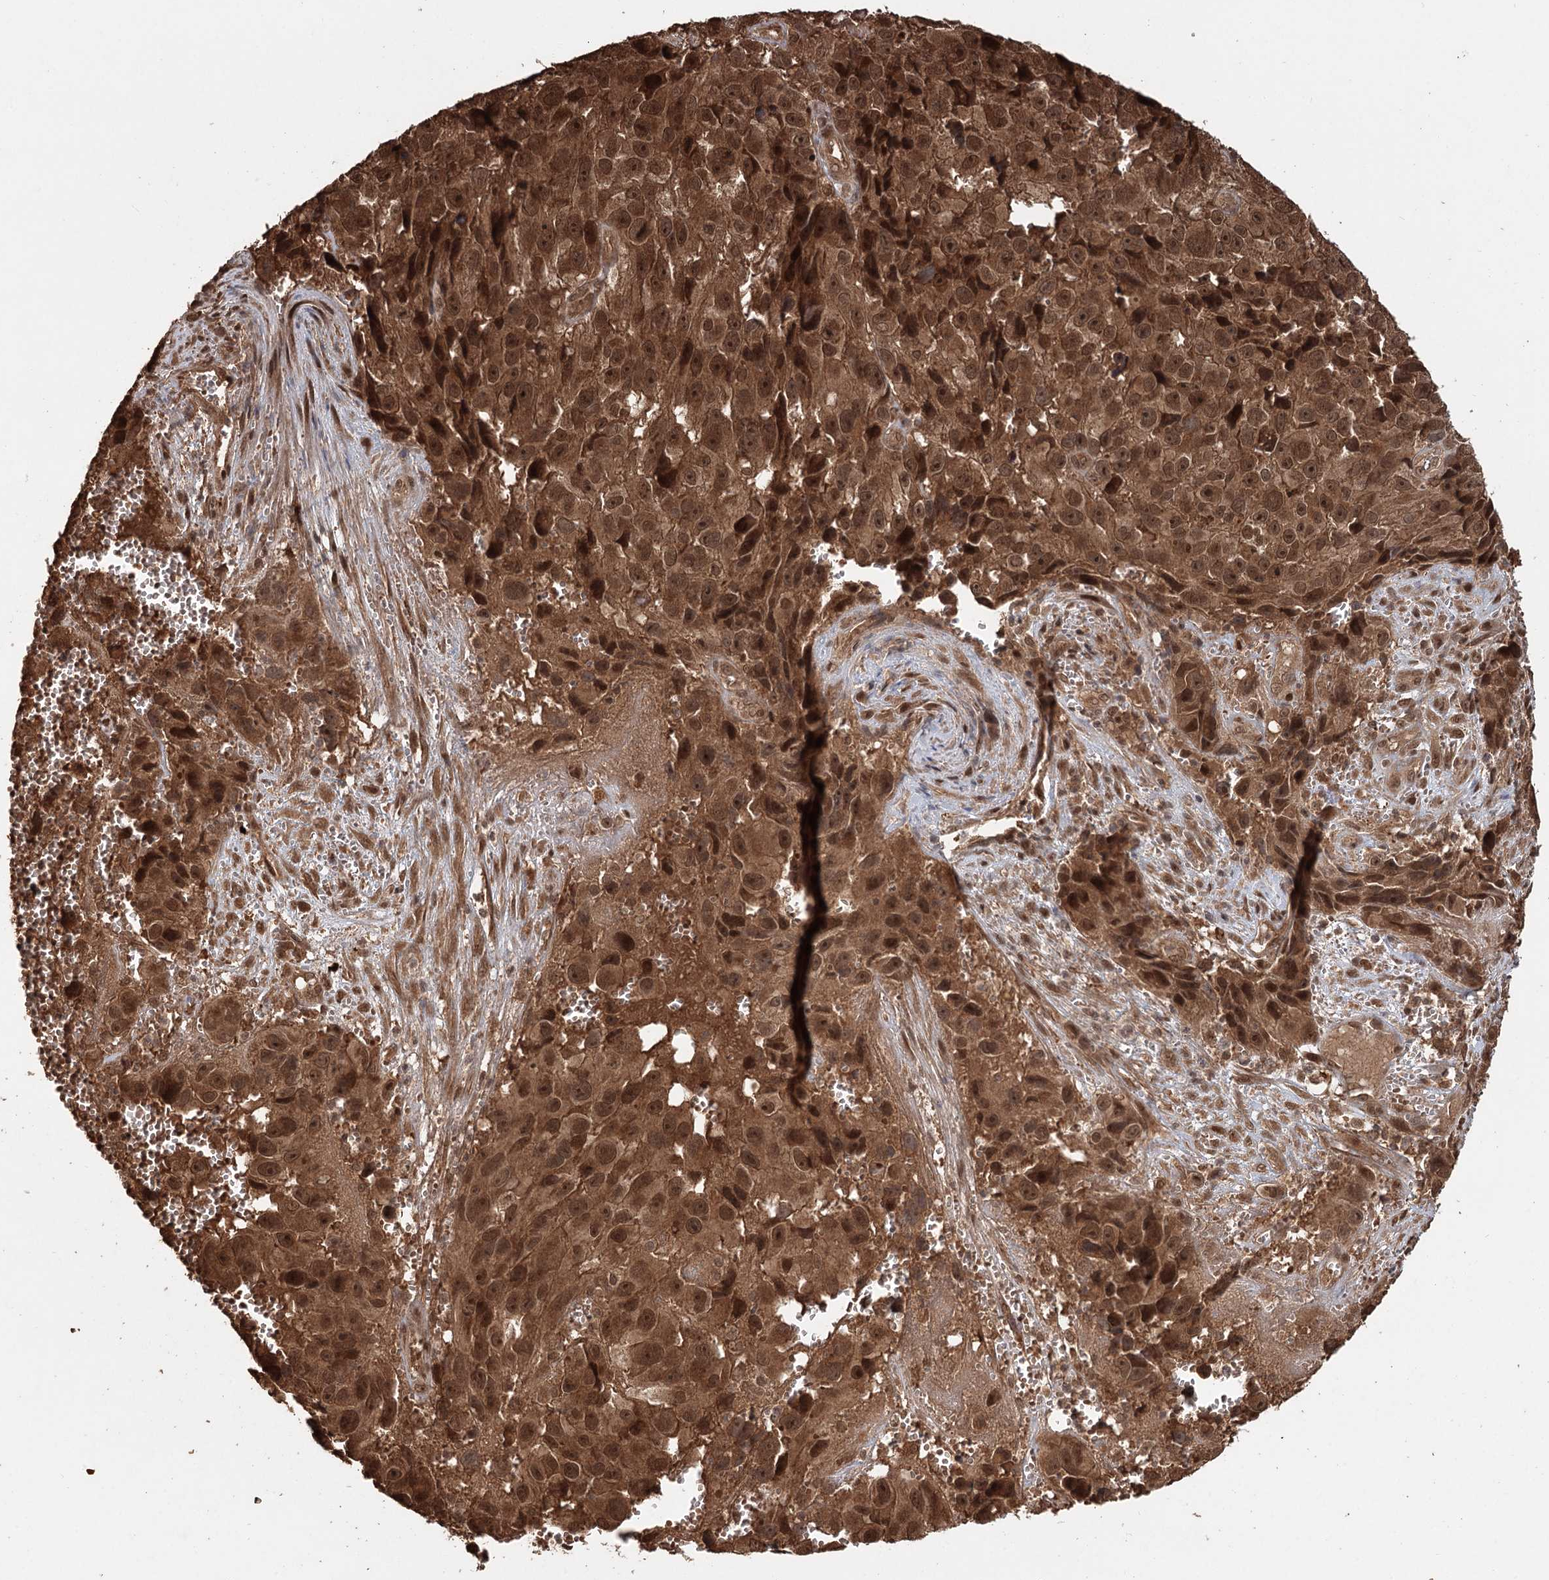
{"staining": {"intensity": "moderate", "quantity": ">75%", "location": "cytoplasmic/membranous,nuclear"}, "tissue": "melanoma", "cell_type": "Tumor cells", "image_type": "cancer", "snomed": [{"axis": "morphology", "description": "Malignant melanoma, NOS"}, {"axis": "topography", "description": "Skin"}], "caption": "Melanoma stained with a brown dye shows moderate cytoplasmic/membranous and nuclear positive expression in about >75% of tumor cells.", "gene": "N6AMT1", "patient": {"sex": "male", "age": 84}}